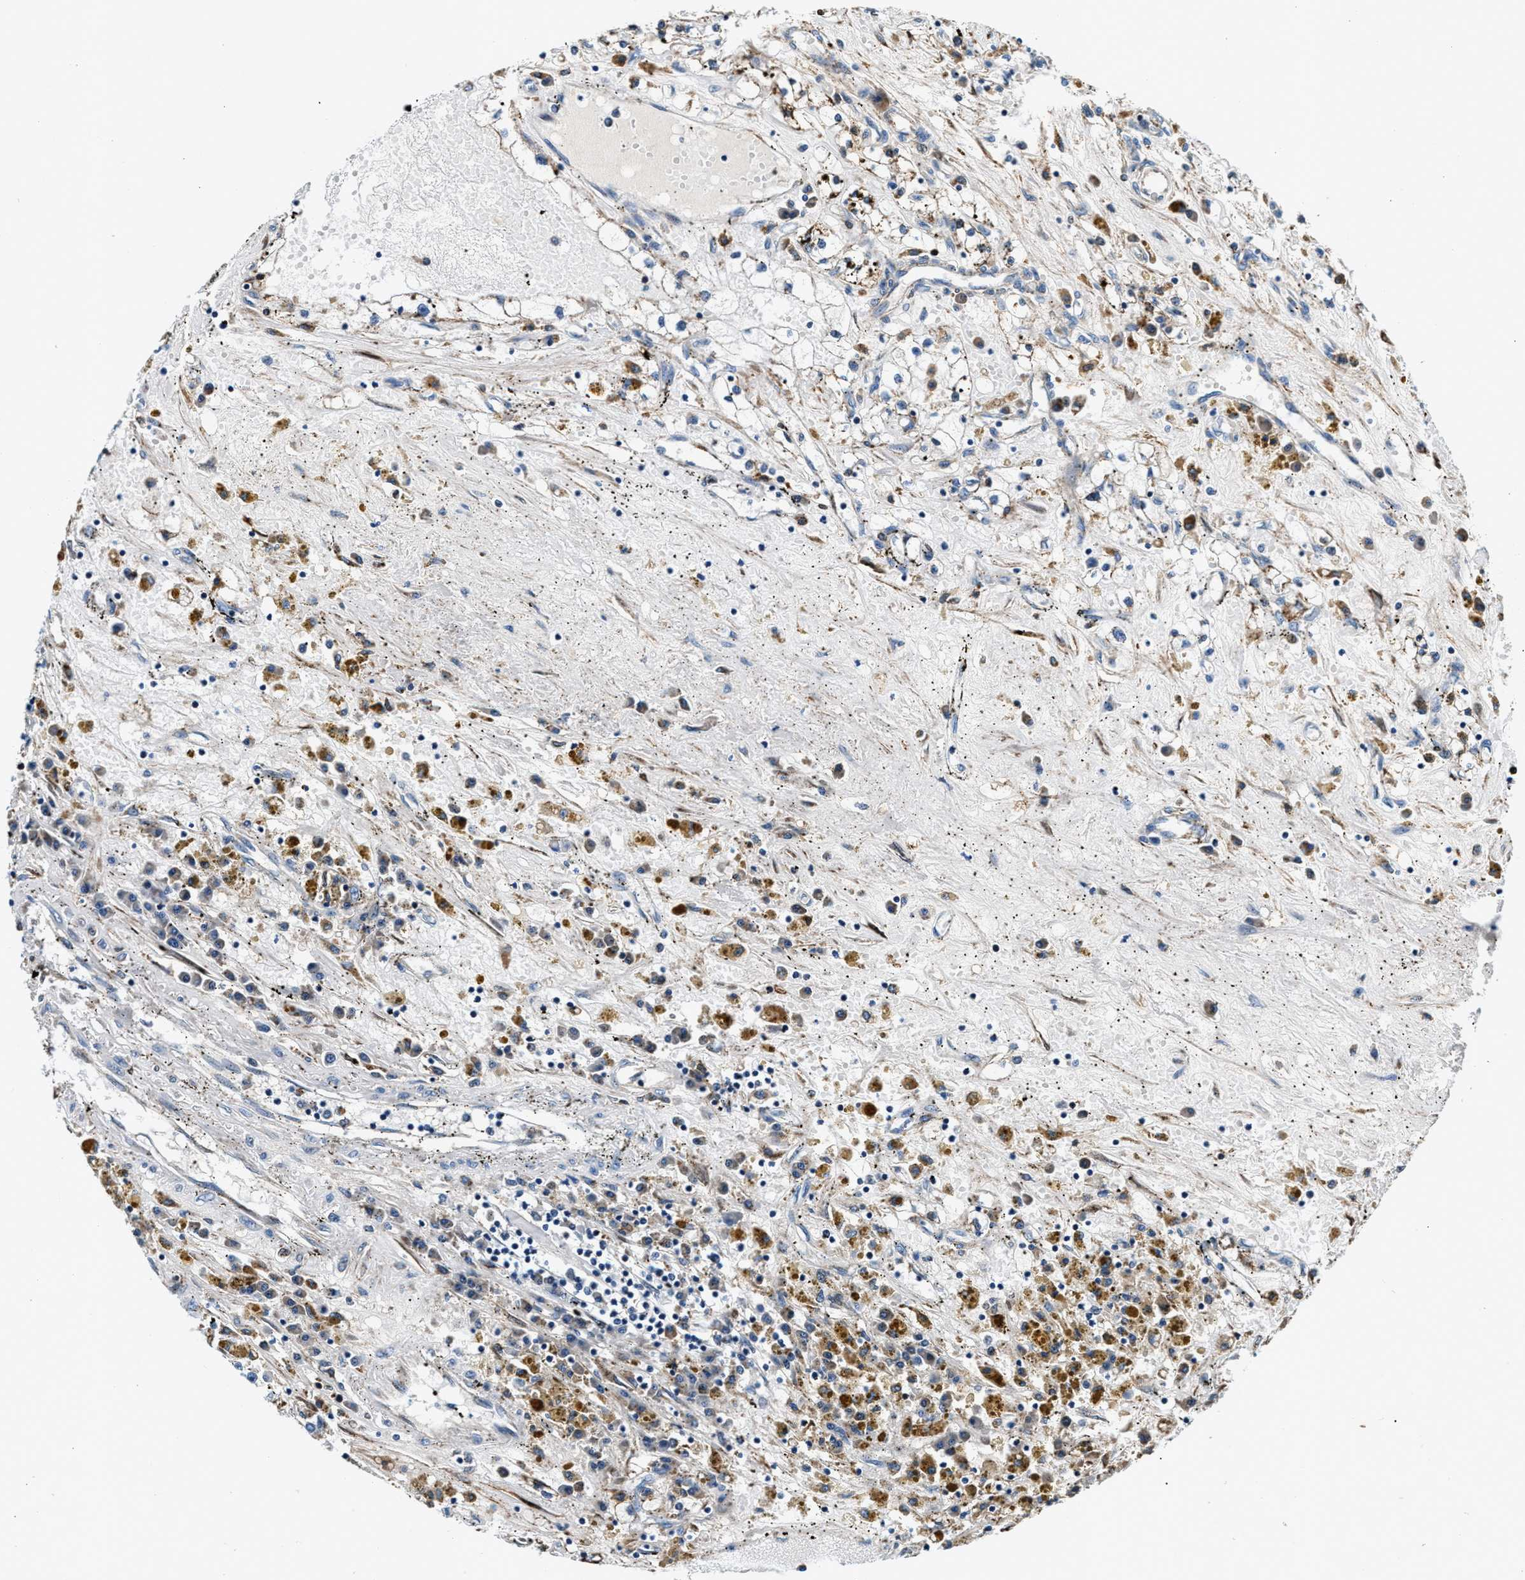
{"staining": {"intensity": "weak", "quantity": "<25%", "location": "cytoplasmic/membranous"}, "tissue": "renal cancer", "cell_type": "Tumor cells", "image_type": "cancer", "snomed": [{"axis": "morphology", "description": "Adenocarcinoma, NOS"}, {"axis": "topography", "description": "Kidney"}], "caption": "An immunohistochemistry (IHC) image of renal cancer (adenocarcinoma) is shown. There is no staining in tumor cells of renal cancer (adenocarcinoma).", "gene": "SLFN11", "patient": {"sex": "male", "age": 56}}